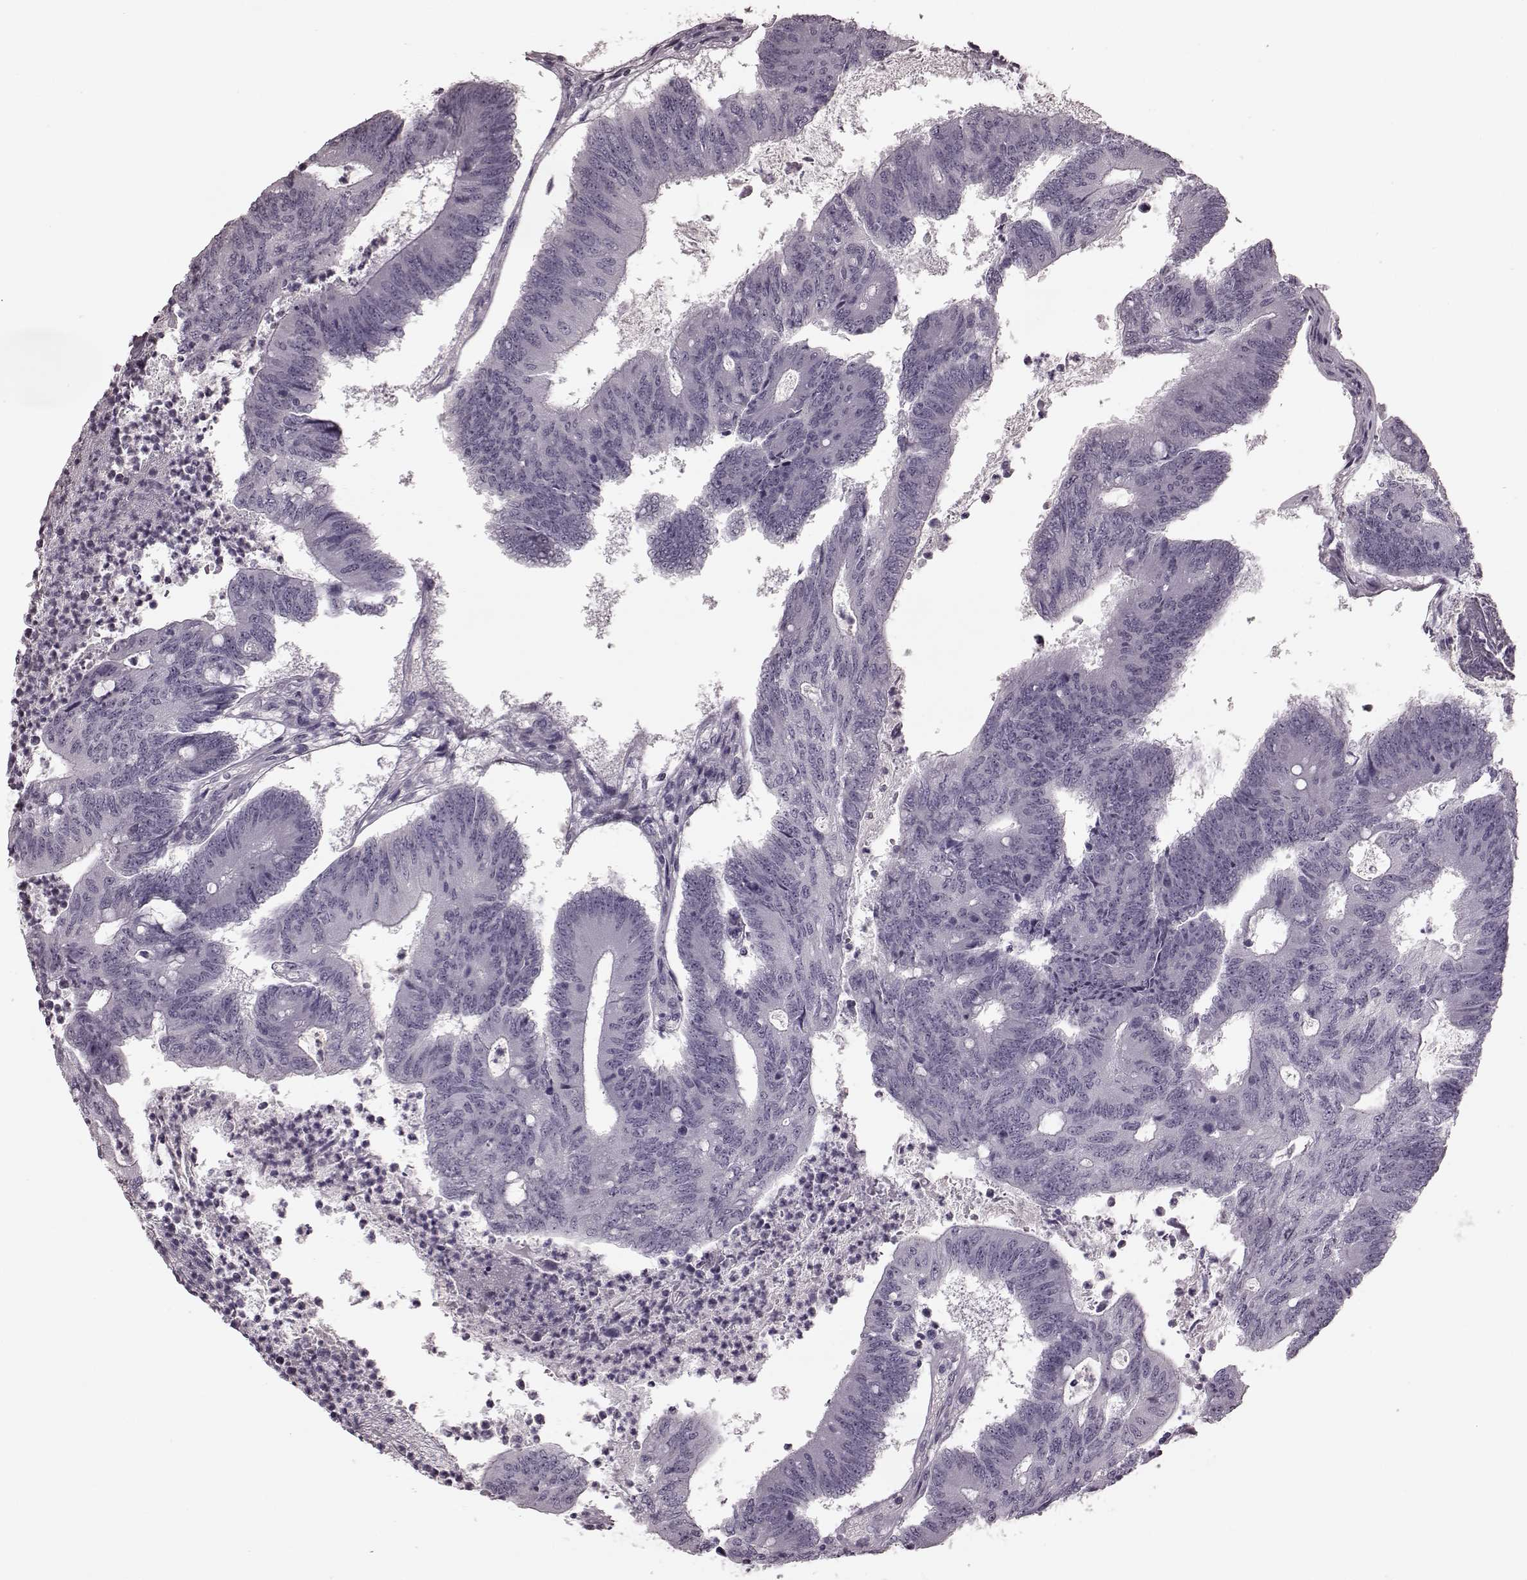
{"staining": {"intensity": "negative", "quantity": "none", "location": "none"}, "tissue": "colorectal cancer", "cell_type": "Tumor cells", "image_type": "cancer", "snomed": [{"axis": "morphology", "description": "Adenocarcinoma, NOS"}, {"axis": "topography", "description": "Colon"}], "caption": "A micrograph of human colorectal cancer (adenocarcinoma) is negative for staining in tumor cells.", "gene": "TRPM1", "patient": {"sex": "female", "age": 70}}